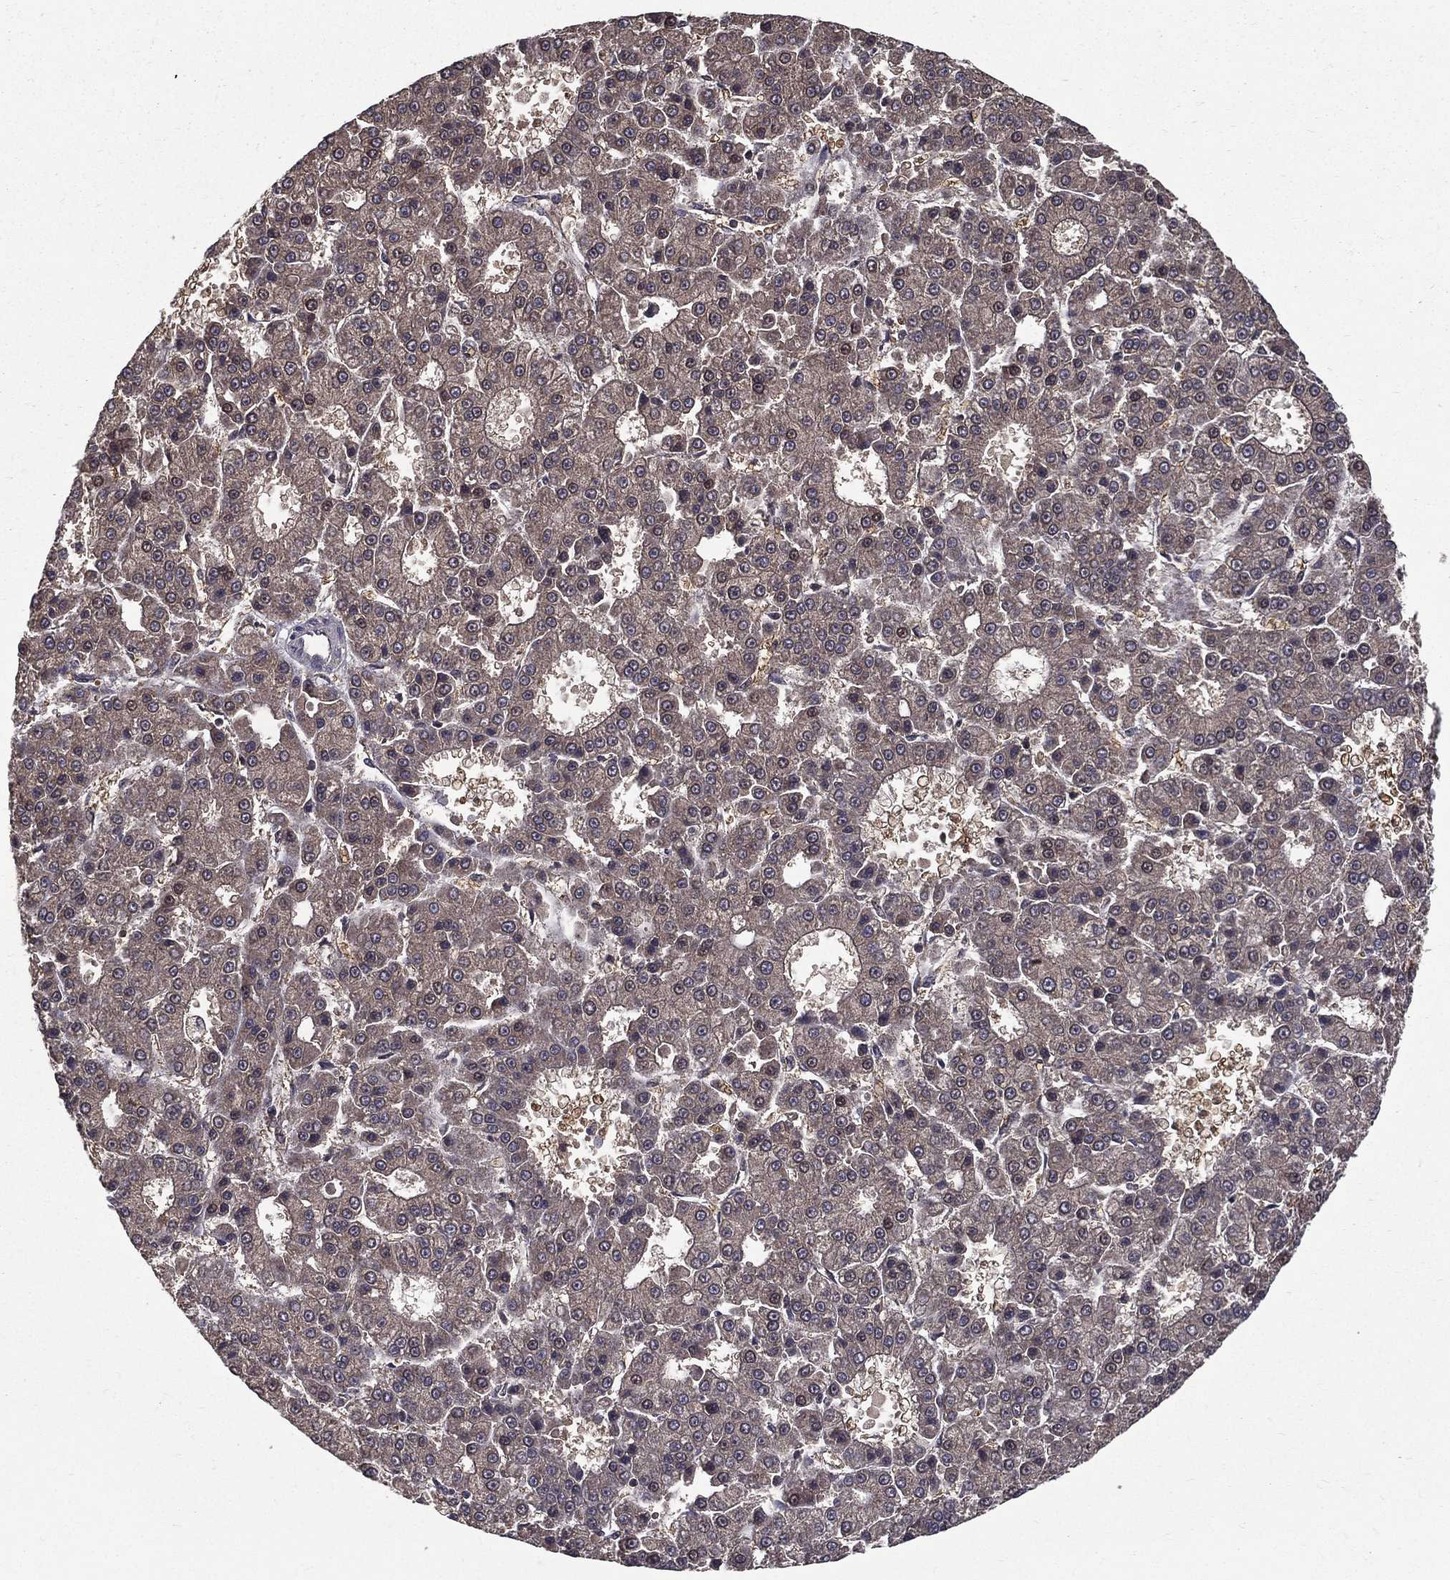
{"staining": {"intensity": "weak", "quantity": "<25%", "location": "cytoplasmic/membranous"}, "tissue": "liver cancer", "cell_type": "Tumor cells", "image_type": "cancer", "snomed": [{"axis": "morphology", "description": "Carcinoma, Hepatocellular, NOS"}, {"axis": "topography", "description": "Liver"}], "caption": "Liver cancer was stained to show a protein in brown. There is no significant expression in tumor cells.", "gene": "CARM1", "patient": {"sex": "male", "age": 70}}